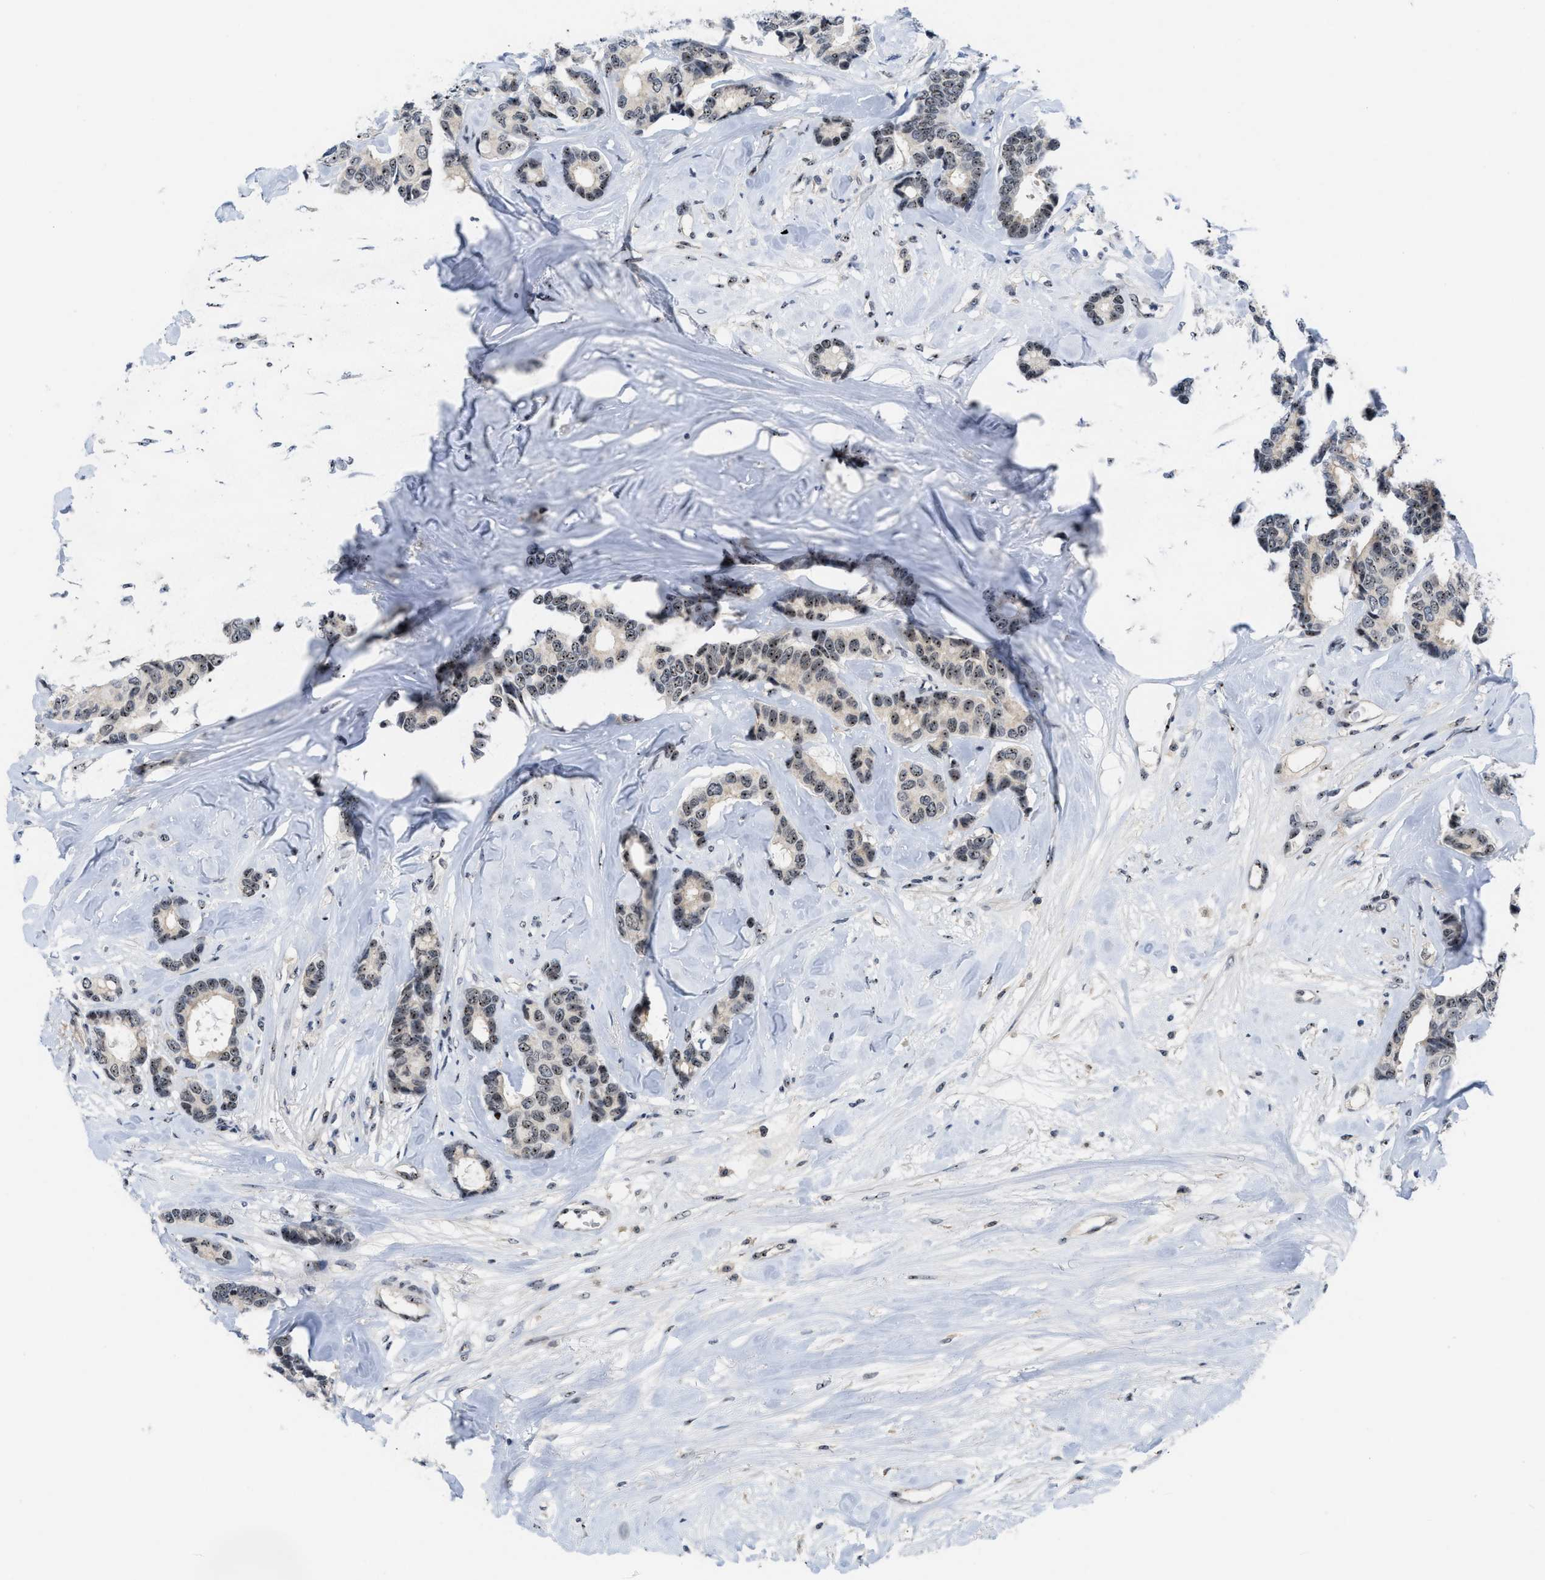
{"staining": {"intensity": "moderate", "quantity": "25%-75%", "location": "nuclear"}, "tissue": "breast cancer", "cell_type": "Tumor cells", "image_type": "cancer", "snomed": [{"axis": "morphology", "description": "Duct carcinoma"}, {"axis": "topography", "description": "Breast"}], "caption": "About 25%-75% of tumor cells in breast invasive ductal carcinoma show moderate nuclear protein staining as visualized by brown immunohistochemical staining.", "gene": "NOP58", "patient": {"sex": "female", "age": 87}}